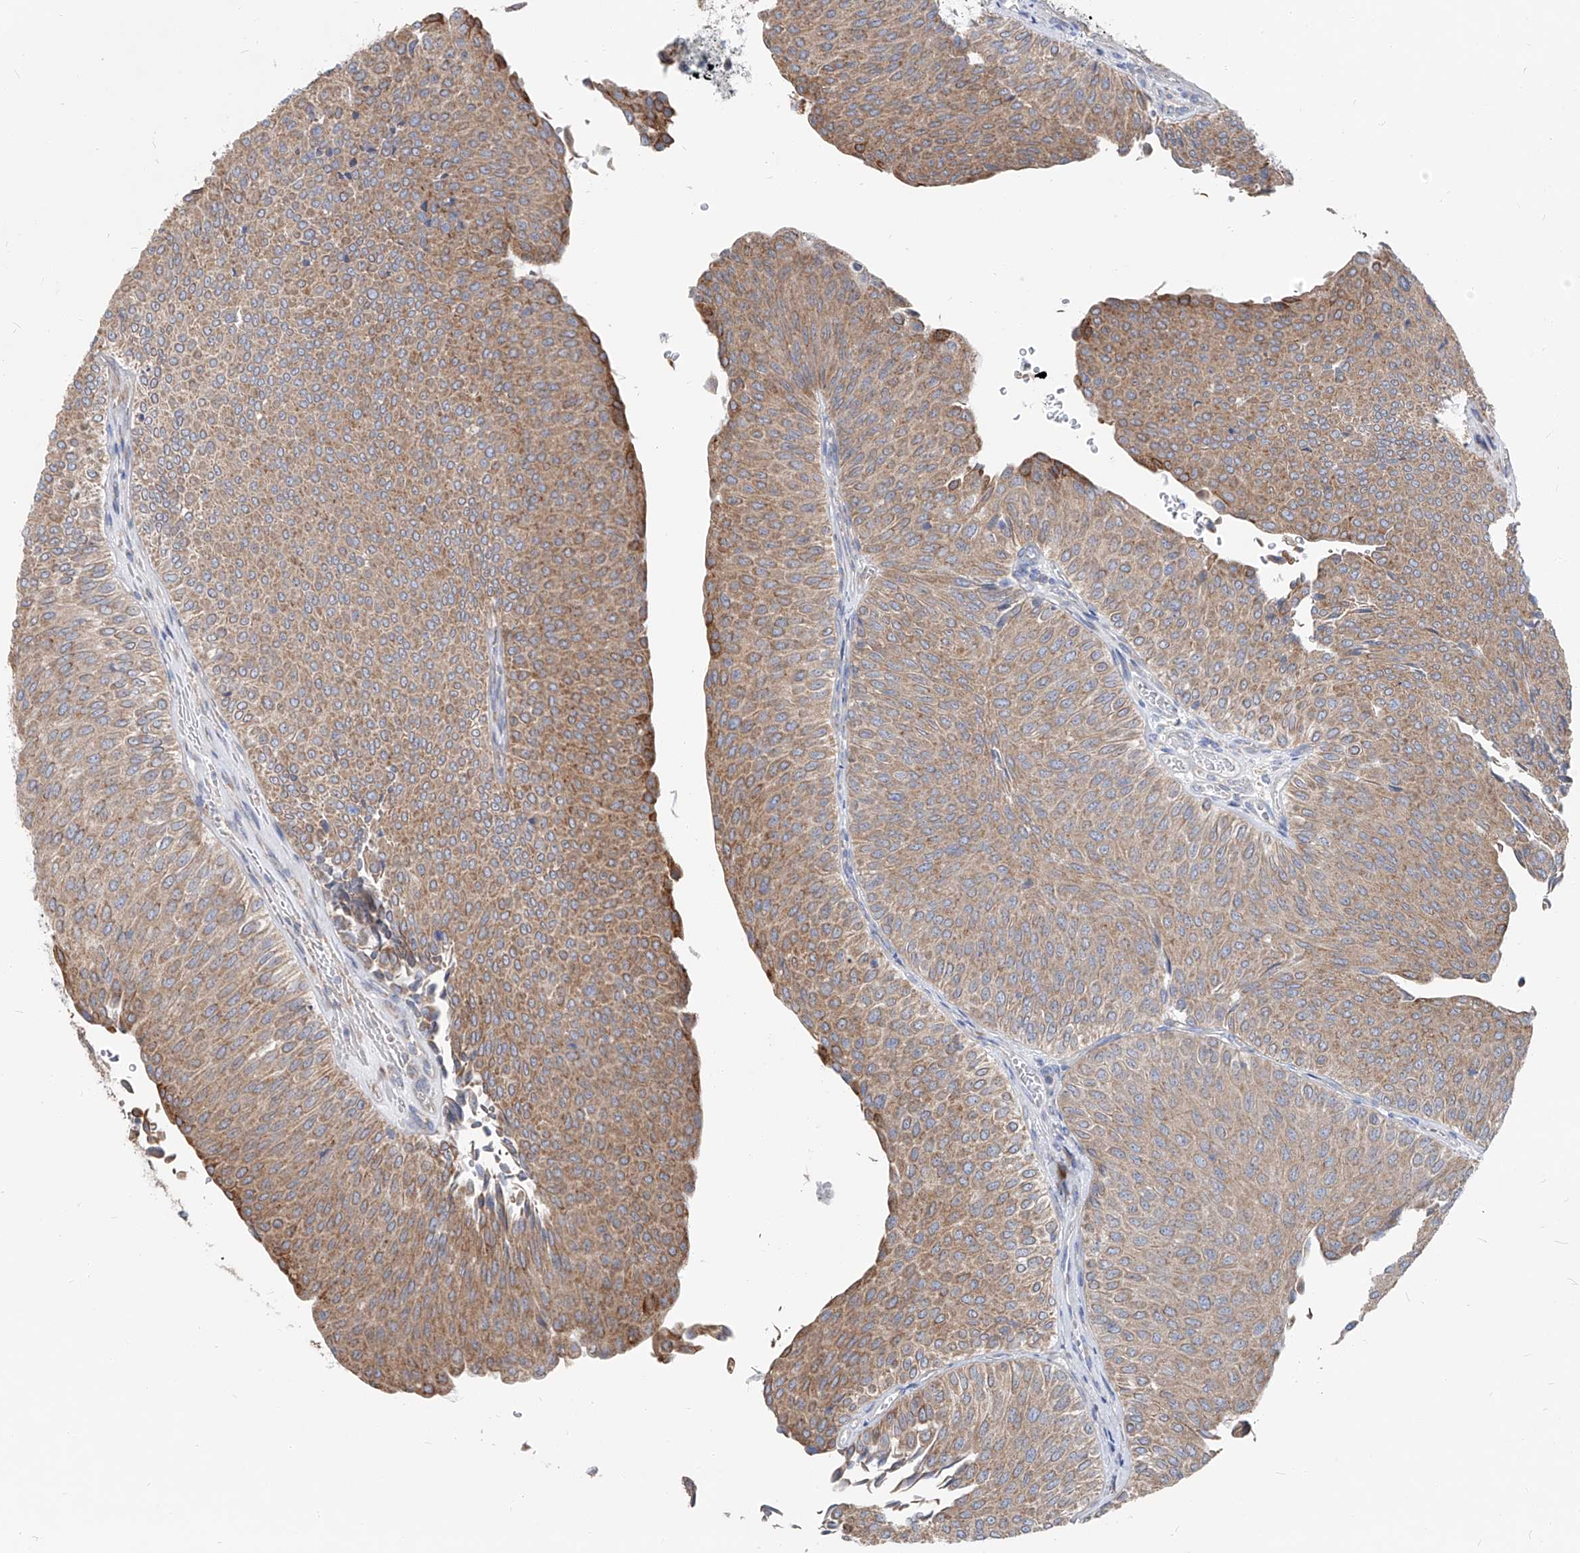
{"staining": {"intensity": "moderate", "quantity": ">75%", "location": "cytoplasmic/membranous"}, "tissue": "urothelial cancer", "cell_type": "Tumor cells", "image_type": "cancer", "snomed": [{"axis": "morphology", "description": "Urothelial carcinoma, Low grade"}, {"axis": "topography", "description": "Urinary bladder"}], "caption": "The histopathology image exhibits staining of urothelial cancer, revealing moderate cytoplasmic/membranous protein staining (brown color) within tumor cells.", "gene": "UFL1", "patient": {"sex": "male", "age": 78}}